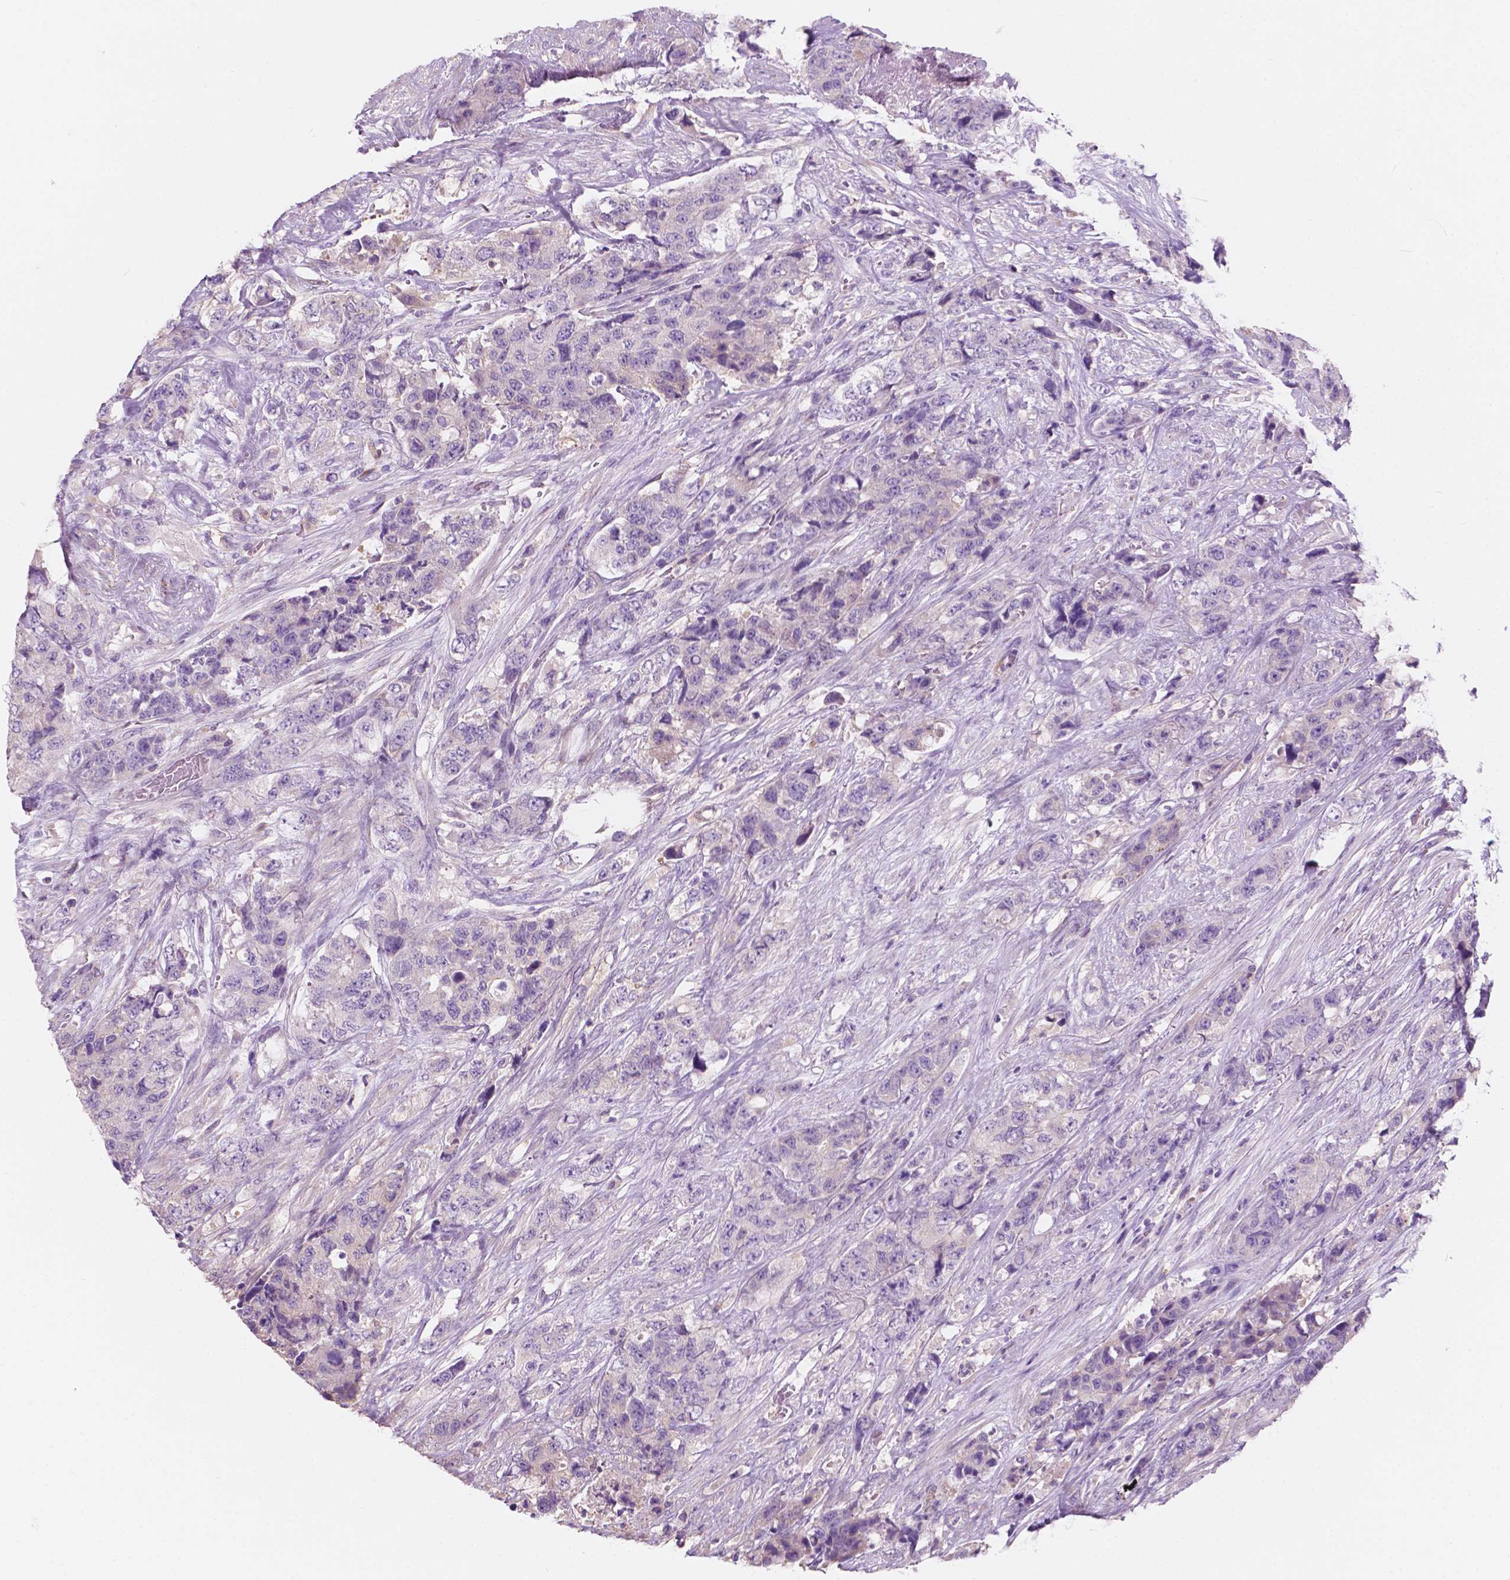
{"staining": {"intensity": "negative", "quantity": "none", "location": "none"}, "tissue": "urothelial cancer", "cell_type": "Tumor cells", "image_type": "cancer", "snomed": [{"axis": "morphology", "description": "Urothelial carcinoma, High grade"}, {"axis": "topography", "description": "Urinary bladder"}], "caption": "This is an immunohistochemistry (IHC) micrograph of high-grade urothelial carcinoma. There is no positivity in tumor cells.", "gene": "SEMA4A", "patient": {"sex": "female", "age": 78}}